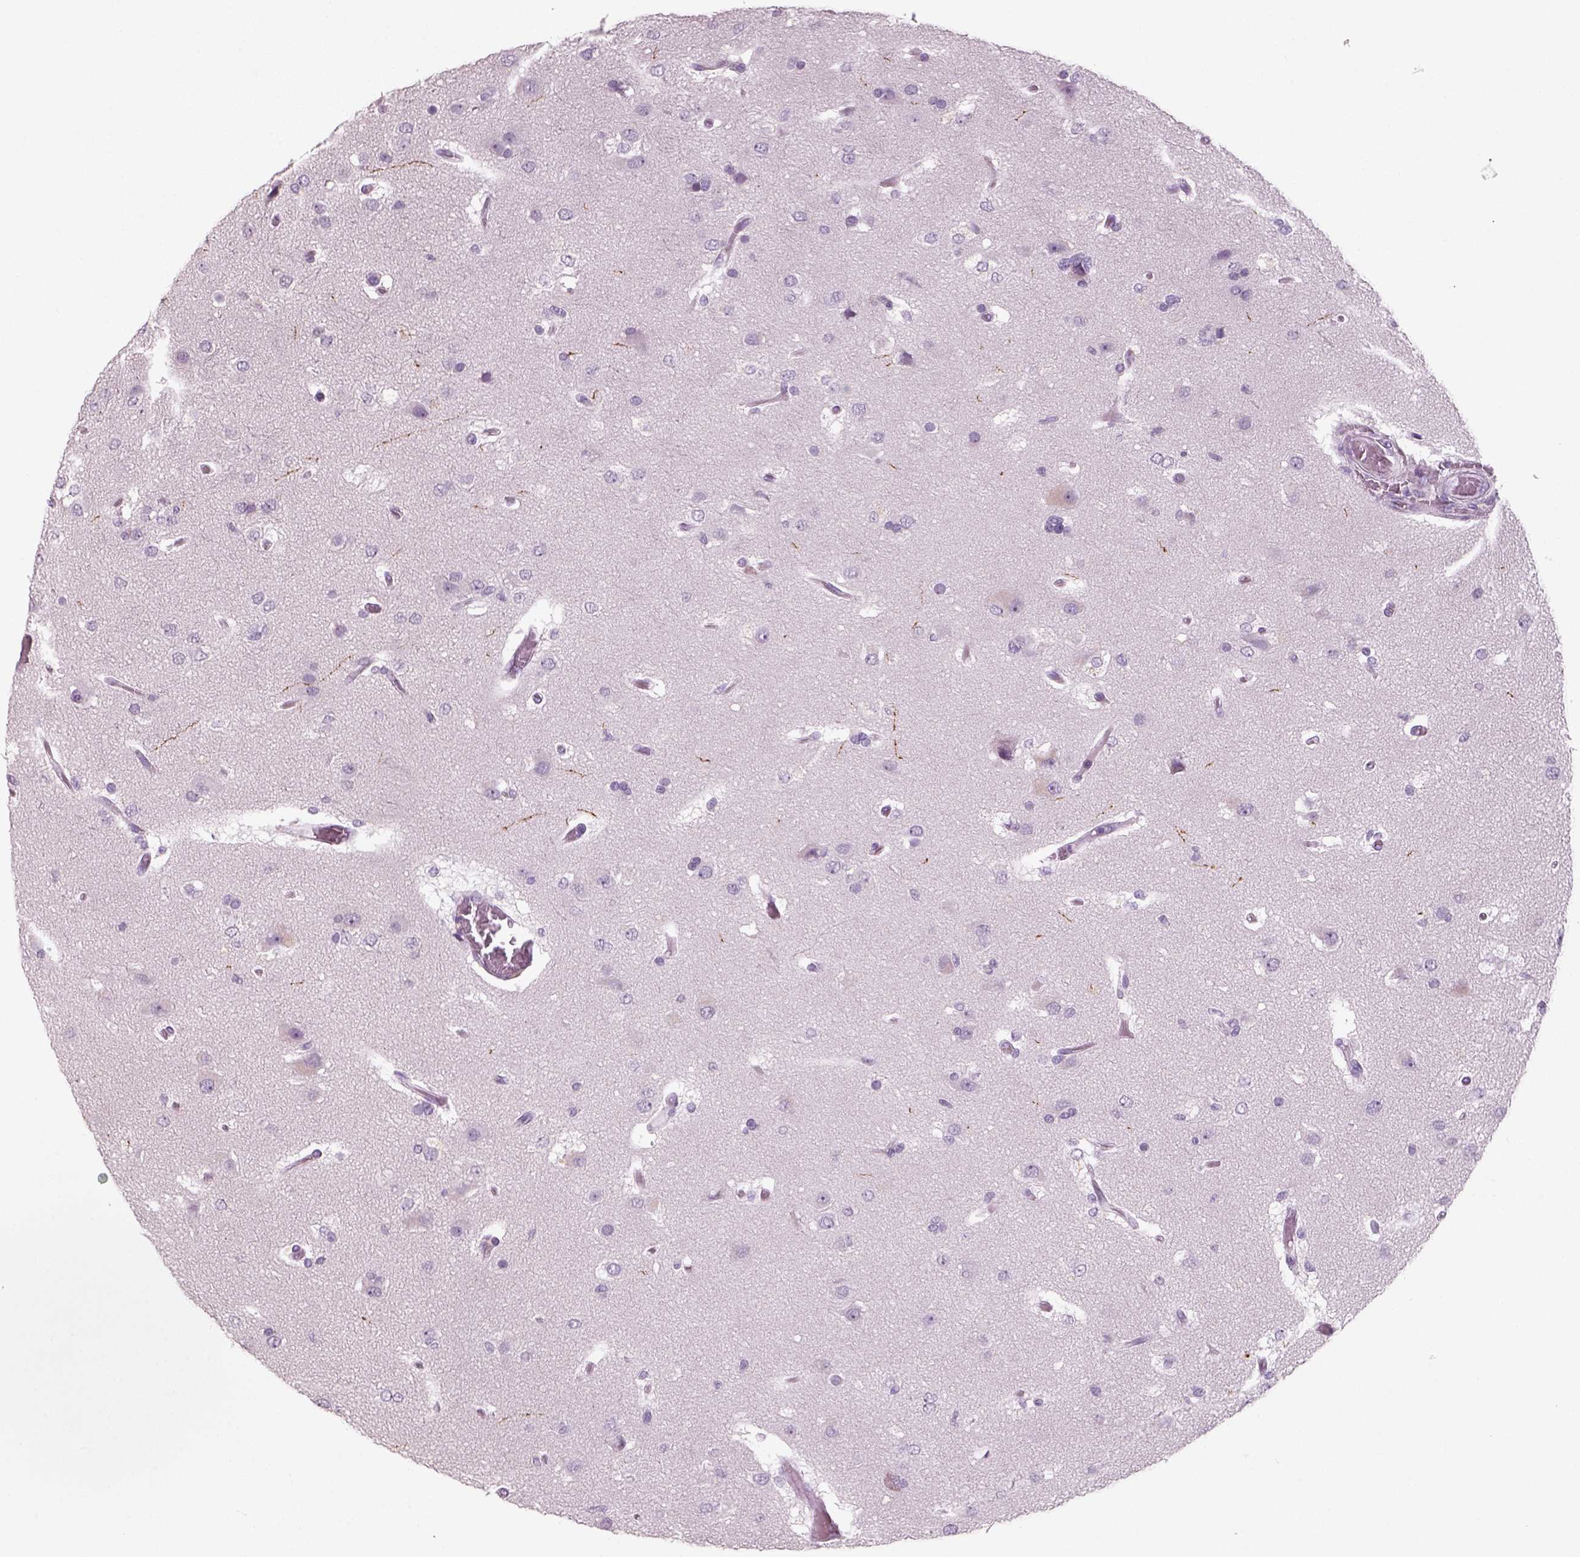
{"staining": {"intensity": "negative", "quantity": "none", "location": "none"}, "tissue": "glioma", "cell_type": "Tumor cells", "image_type": "cancer", "snomed": [{"axis": "morphology", "description": "Glioma, malignant, High grade"}, {"axis": "topography", "description": "Brain"}], "caption": "DAB (3,3'-diaminobenzidine) immunohistochemical staining of glioma exhibits no significant positivity in tumor cells. Brightfield microscopy of immunohistochemistry (IHC) stained with DAB (3,3'-diaminobenzidine) (brown) and hematoxylin (blue), captured at high magnification.", "gene": "SLC6A2", "patient": {"sex": "female", "age": 63}}